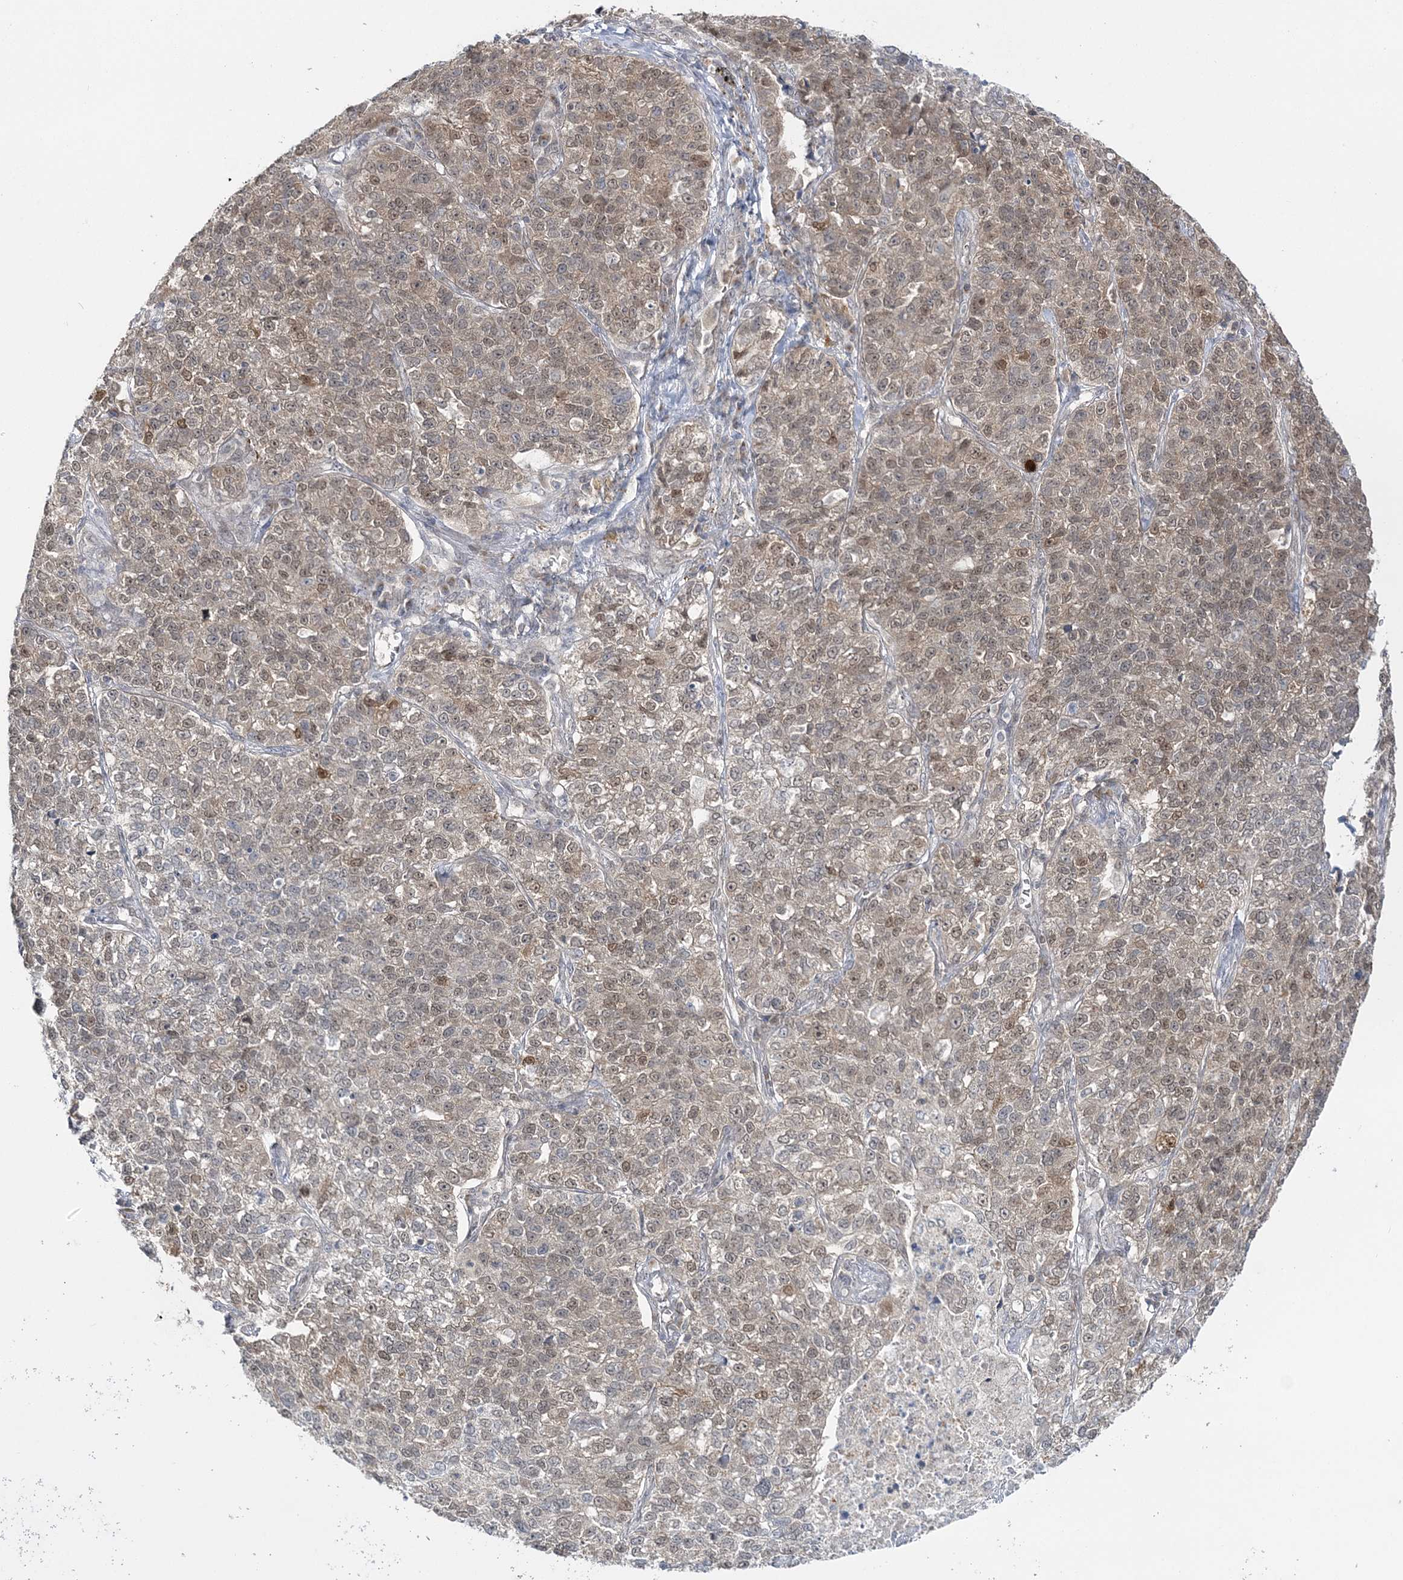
{"staining": {"intensity": "weak", "quantity": "25%-75%", "location": "nuclear"}, "tissue": "lung cancer", "cell_type": "Tumor cells", "image_type": "cancer", "snomed": [{"axis": "morphology", "description": "Adenocarcinoma, NOS"}, {"axis": "topography", "description": "Lung"}], "caption": "Weak nuclear staining for a protein is identified in about 25%-75% of tumor cells of adenocarcinoma (lung) using immunohistochemistry.", "gene": "ZFAND6", "patient": {"sex": "male", "age": 49}}